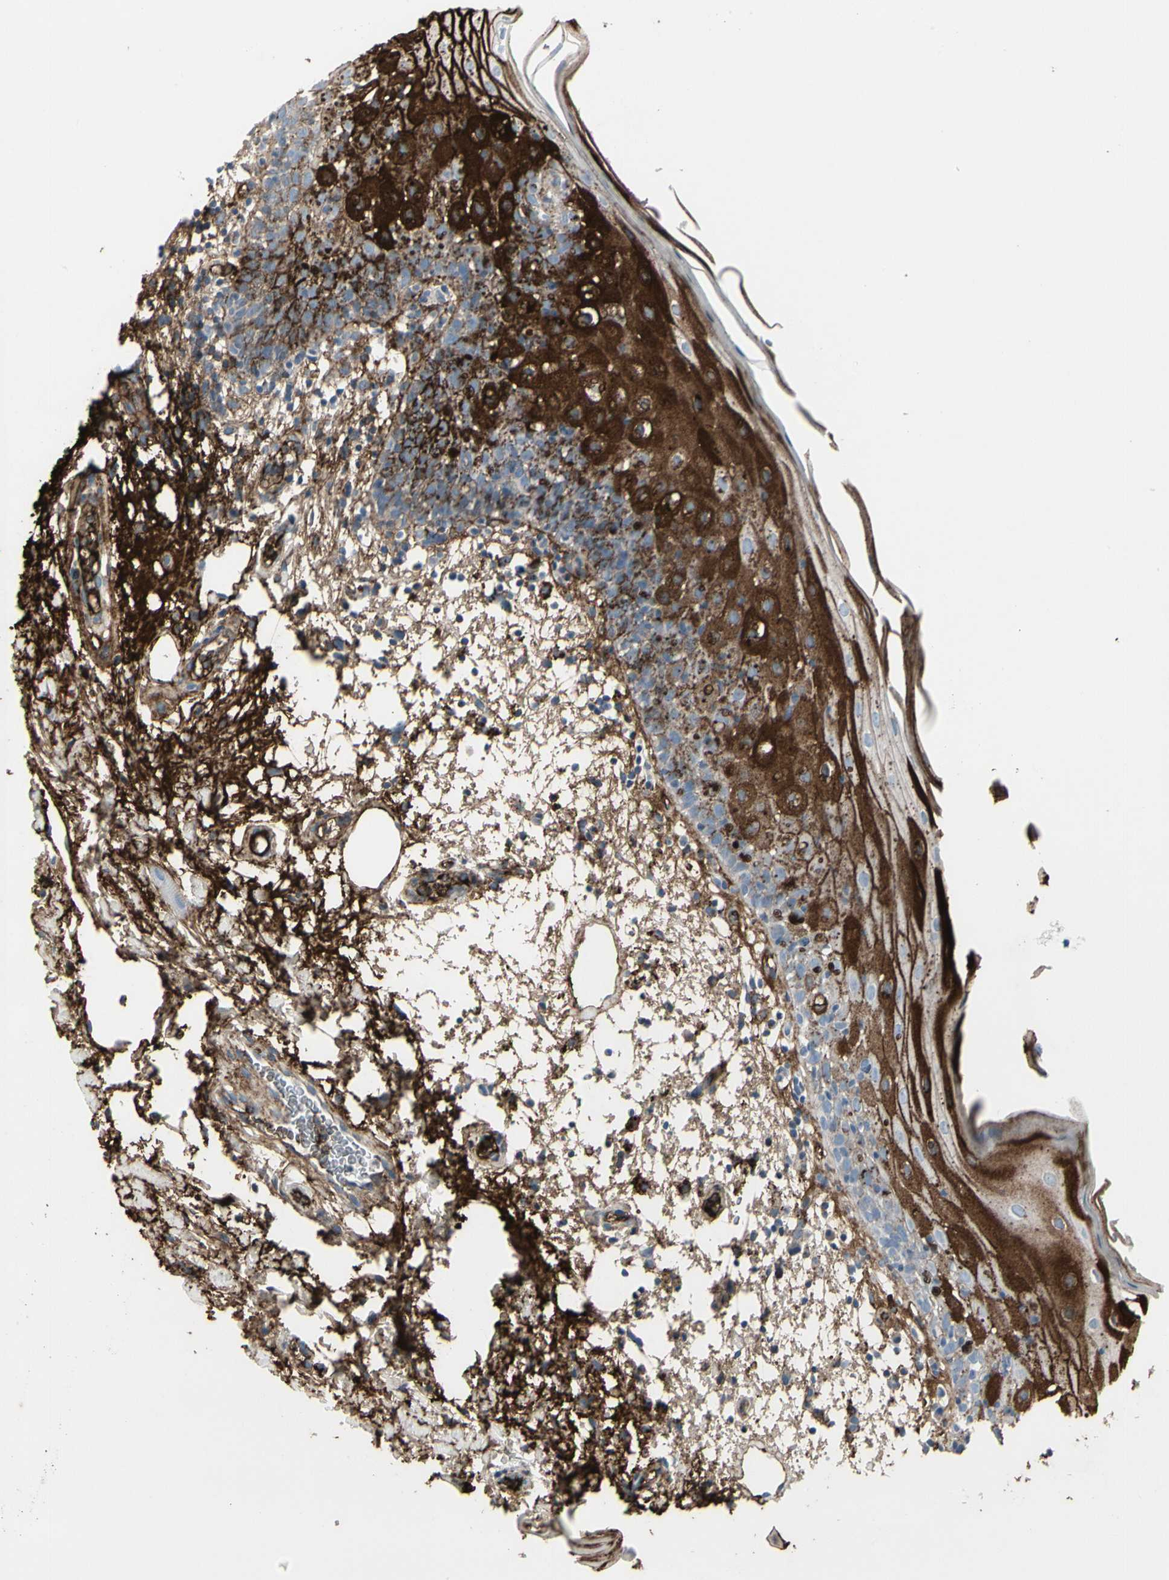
{"staining": {"intensity": "strong", "quantity": "25%-75%", "location": "cytoplasmic/membranous"}, "tissue": "oral mucosa", "cell_type": "Squamous epithelial cells", "image_type": "normal", "snomed": [{"axis": "morphology", "description": "Normal tissue, NOS"}, {"axis": "morphology", "description": "Squamous cell carcinoma, NOS"}, {"axis": "topography", "description": "Skeletal muscle"}, {"axis": "topography", "description": "Oral tissue"}], "caption": "A brown stain shows strong cytoplasmic/membranous staining of a protein in squamous epithelial cells of normal oral mucosa. (DAB (3,3'-diaminobenzidine) = brown stain, brightfield microscopy at high magnification).", "gene": "IGHG1", "patient": {"sex": "male", "age": 71}}